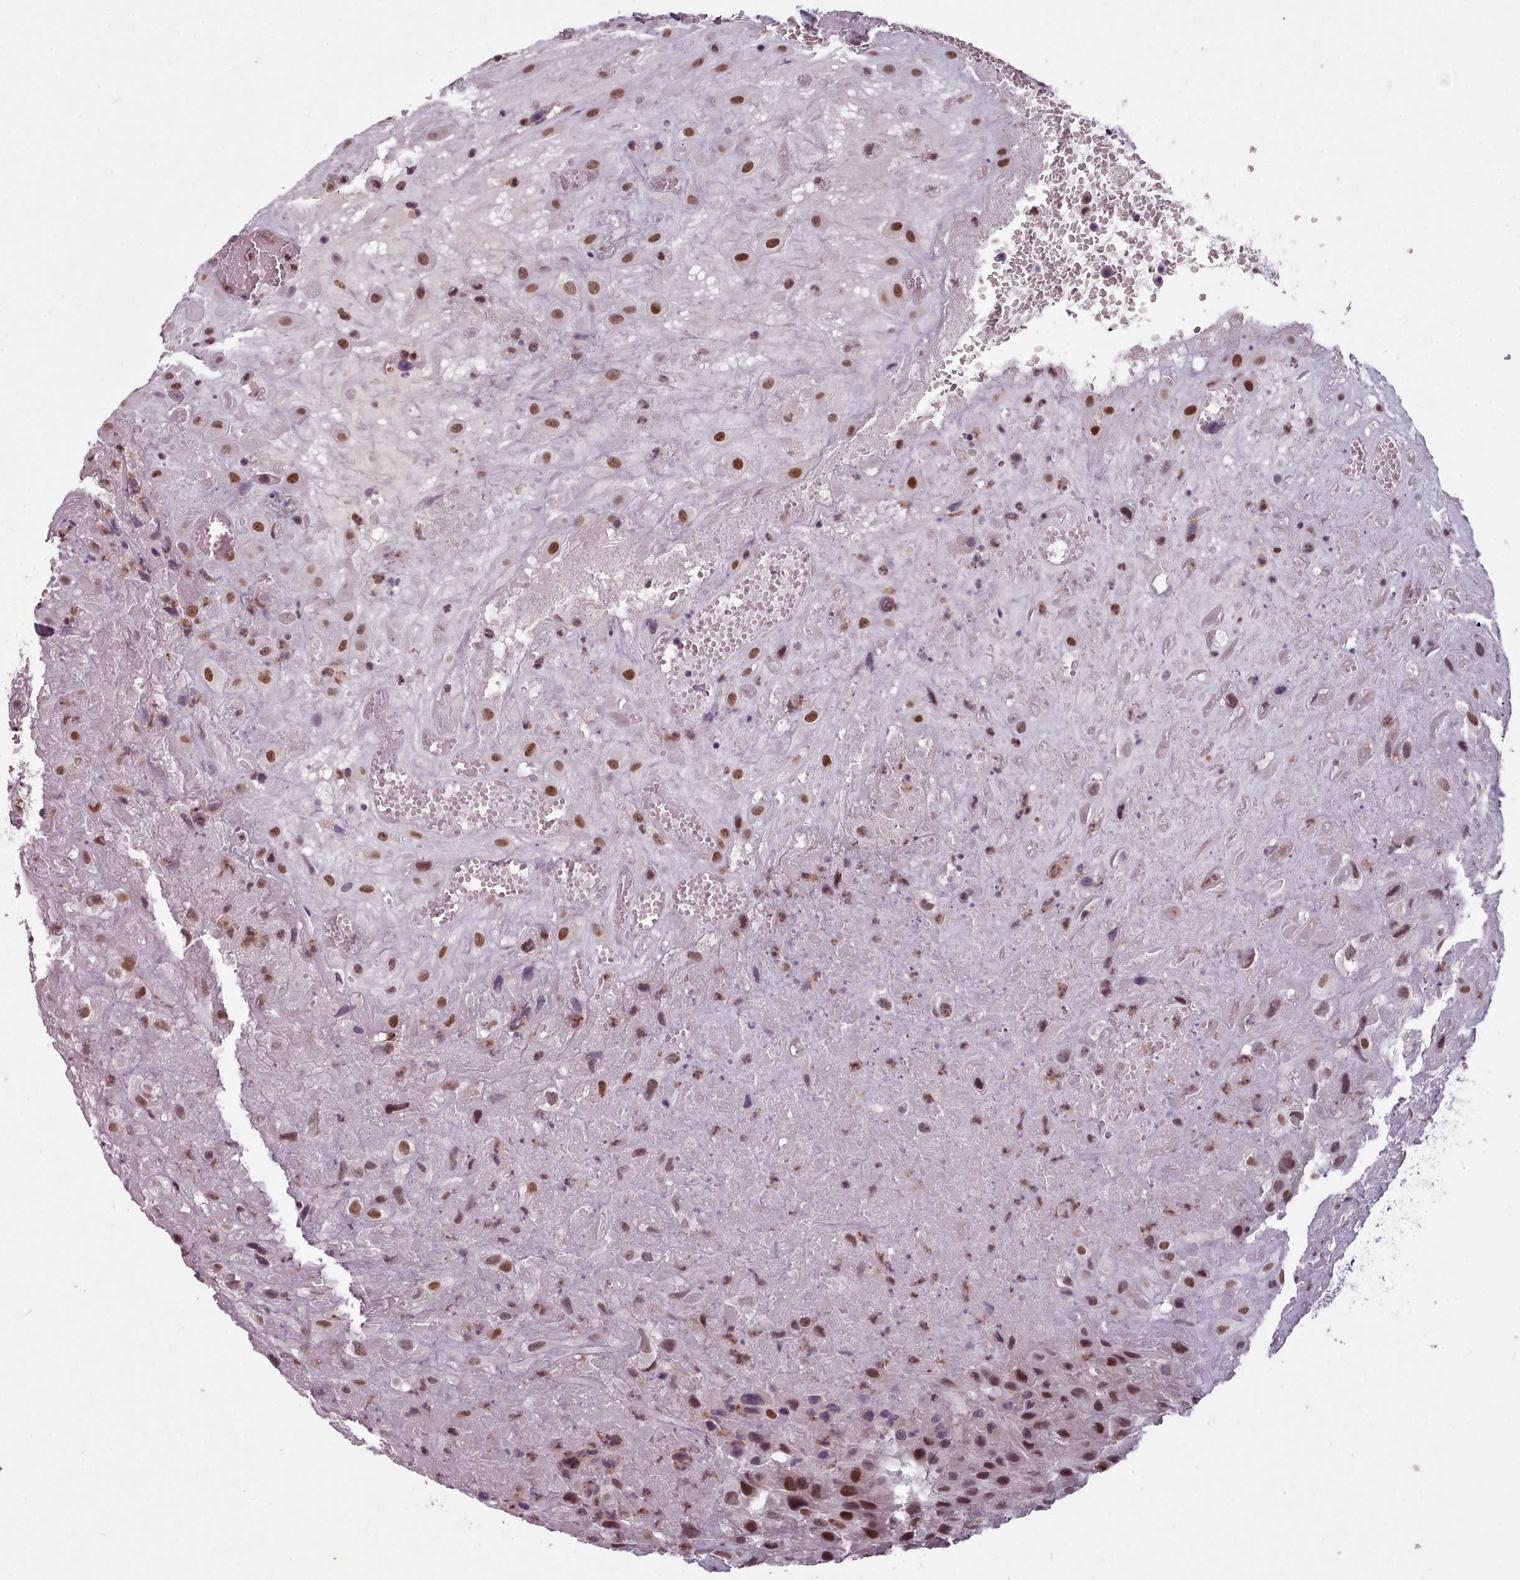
{"staining": {"intensity": "strong", "quantity": ">75%", "location": "nuclear"}, "tissue": "placenta", "cell_type": "Decidual cells", "image_type": "normal", "snomed": [{"axis": "morphology", "description": "Normal tissue, NOS"}, {"axis": "topography", "description": "Placenta"}], "caption": "Decidual cells display strong nuclear positivity in about >75% of cells in unremarkable placenta.", "gene": "SRSF9", "patient": {"sex": "female", "age": 35}}